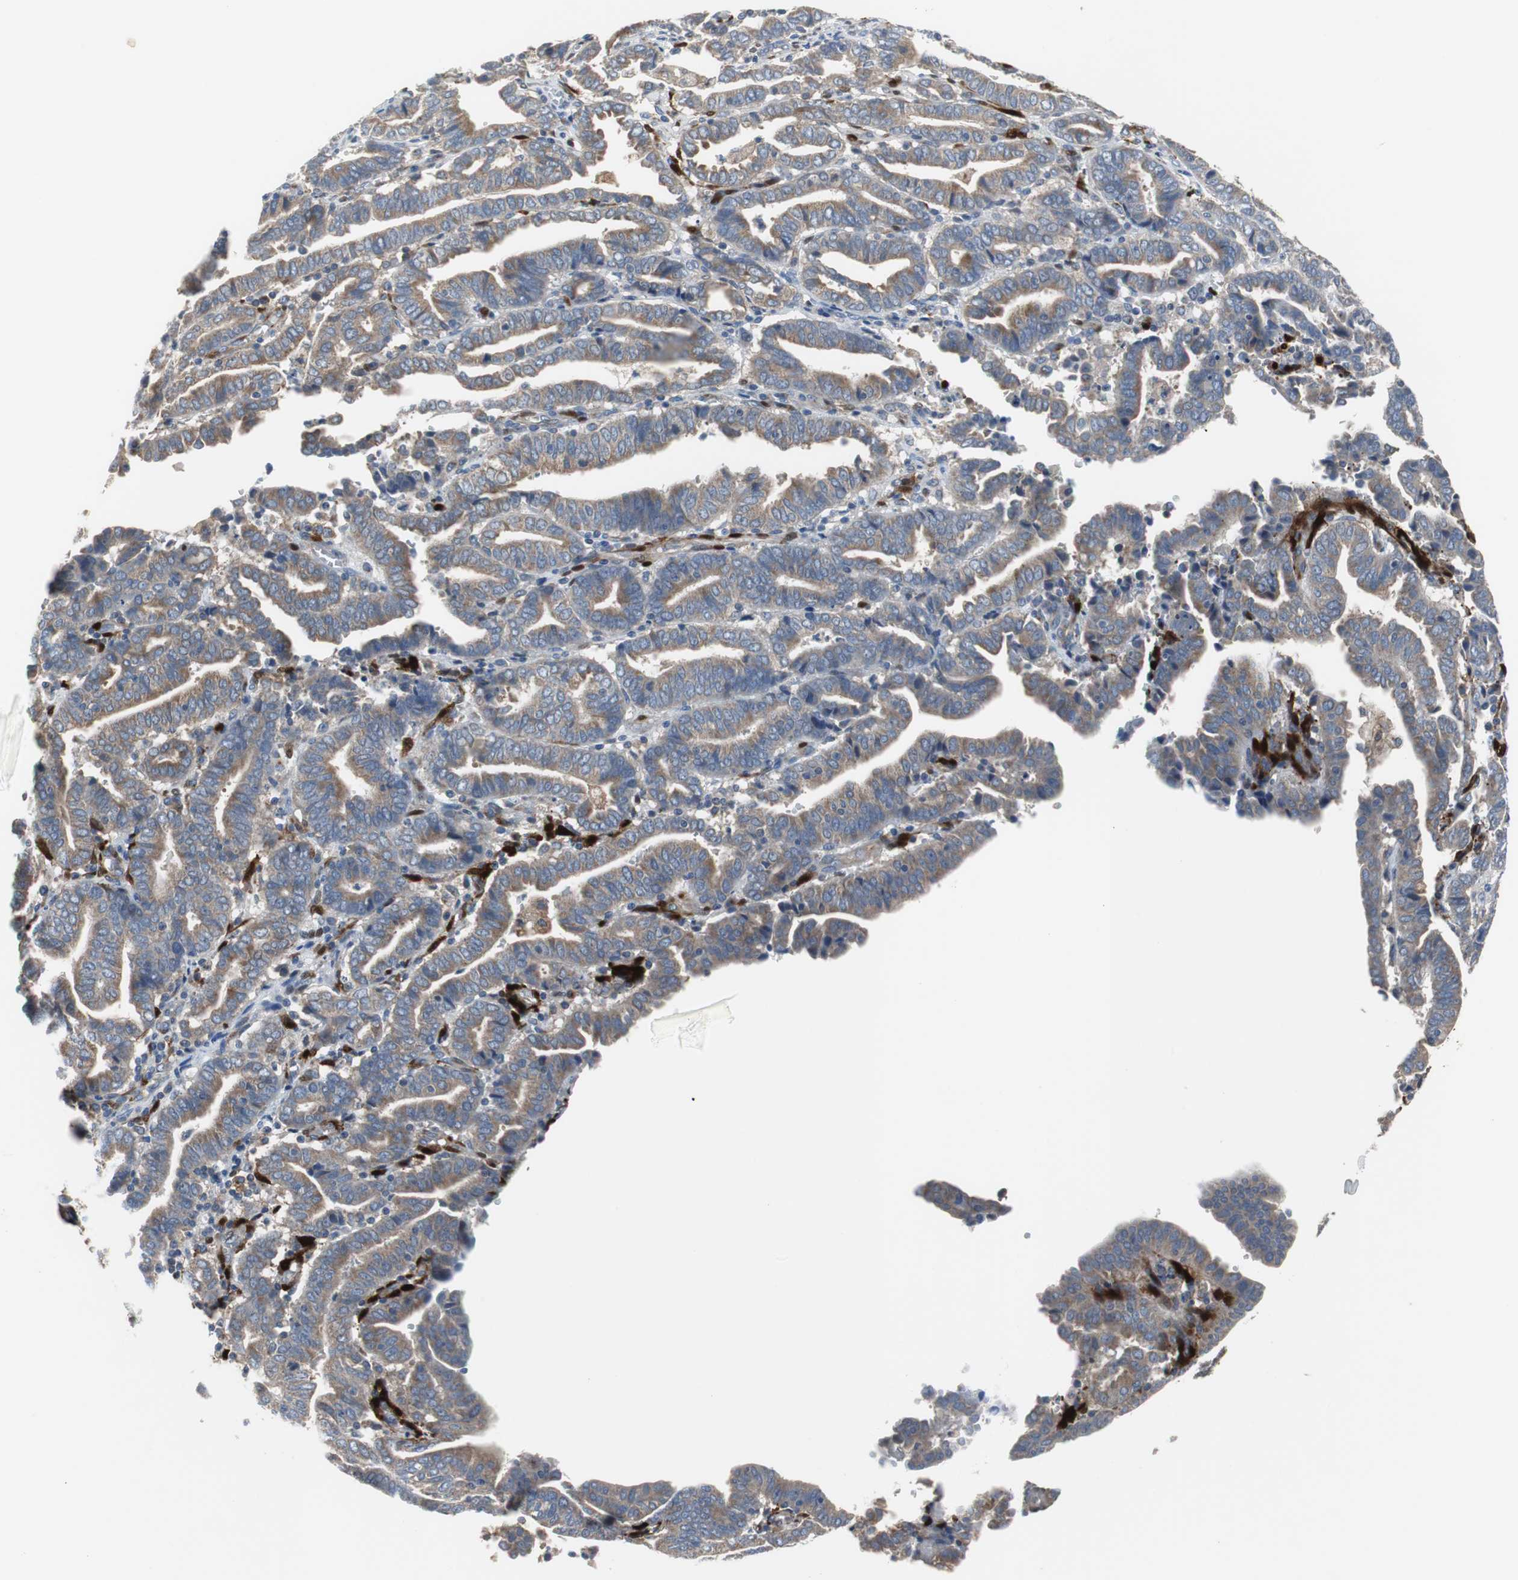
{"staining": {"intensity": "moderate", "quantity": ">75%", "location": "cytoplasmic/membranous"}, "tissue": "endometrial cancer", "cell_type": "Tumor cells", "image_type": "cancer", "snomed": [{"axis": "morphology", "description": "Adenocarcinoma, NOS"}, {"axis": "topography", "description": "Uterus"}], "caption": "Protein staining of endometrial cancer (adenocarcinoma) tissue reveals moderate cytoplasmic/membranous positivity in approximately >75% of tumor cells.", "gene": "CALB2", "patient": {"sex": "female", "age": 83}}